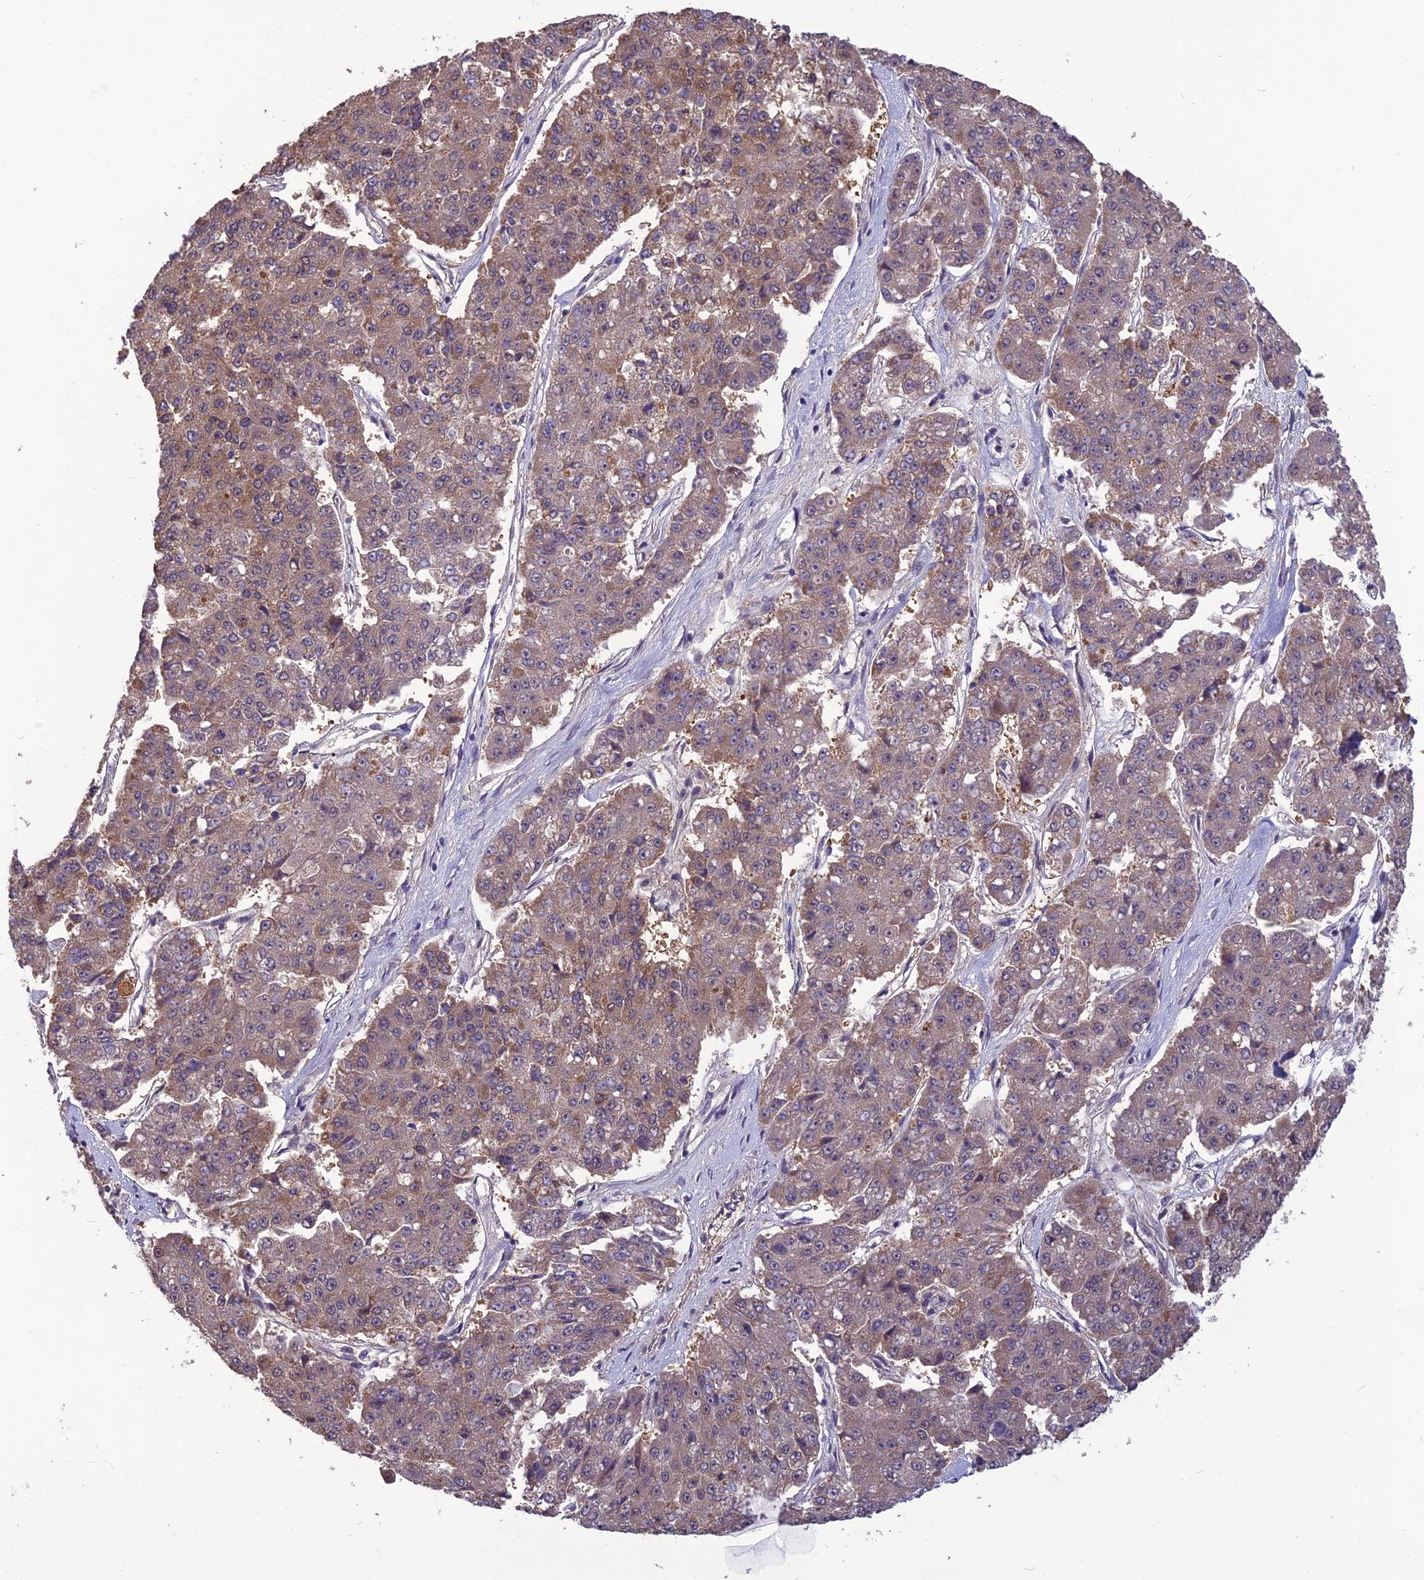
{"staining": {"intensity": "weak", "quantity": ">75%", "location": "cytoplasmic/membranous"}, "tissue": "pancreatic cancer", "cell_type": "Tumor cells", "image_type": "cancer", "snomed": [{"axis": "morphology", "description": "Adenocarcinoma, NOS"}, {"axis": "topography", "description": "Pancreas"}], "caption": "Tumor cells show low levels of weak cytoplasmic/membranous staining in about >75% of cells in pancreatic adenocarcinoma.", "gene": "PSMF1", "patient": {"sex": "male", "age": 50}}